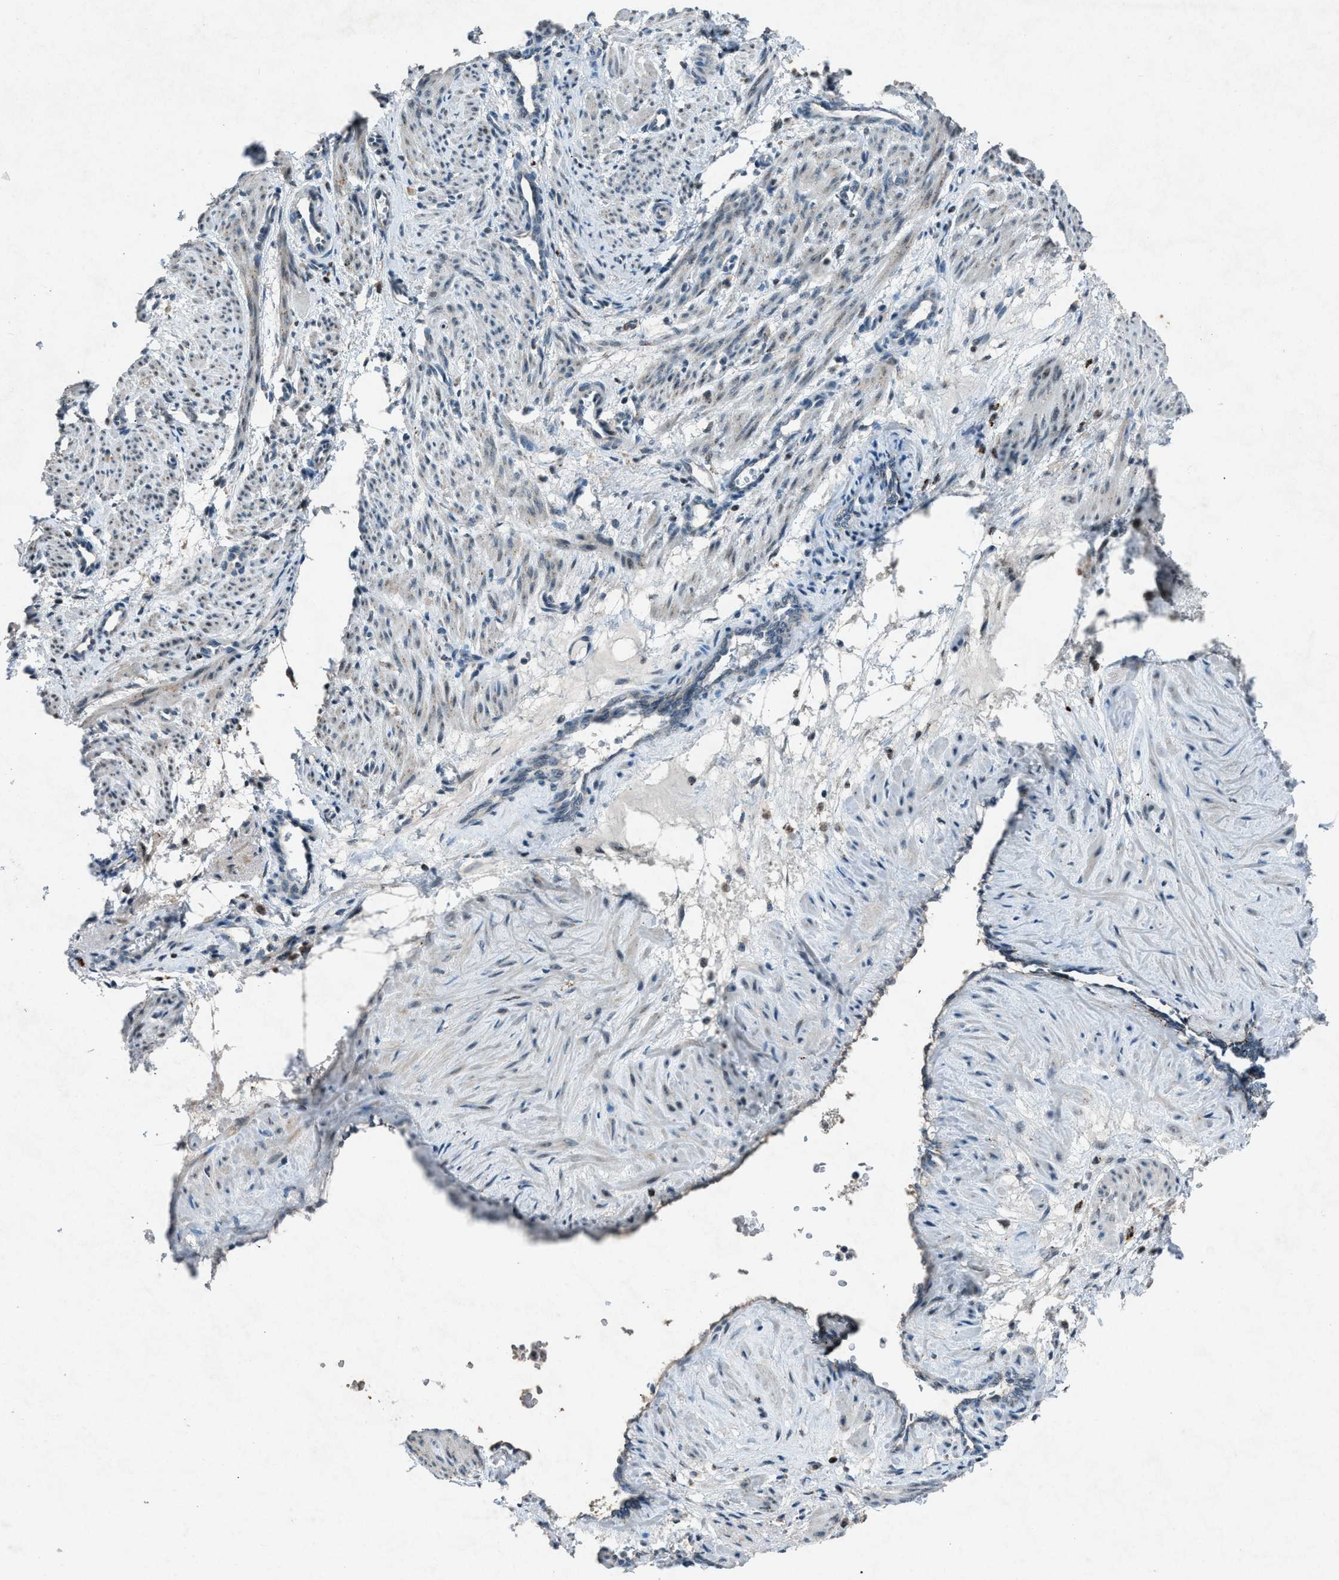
{"staining": {"intensity": "moderate", "quantity": "<25%", "location": "nuclear"}, "tissue": "smooth muscle", "cell_type": "Smooth muscle cells", "image_type": "normal", "snomed": [{"axis": "morphology", "description": "Normal tissue, NOS"}, {"axis": "topography", "description": "Endometrium"}], "caption": "This histopathology image shows immunohistochemistry (IHC) staining of normal human smooth muscle, with low moderate nuclear positivity in approximately <25% of smooth muscle cells.", "gene": "ADCY1", "patient": {"sex": "female", "age": 33}}